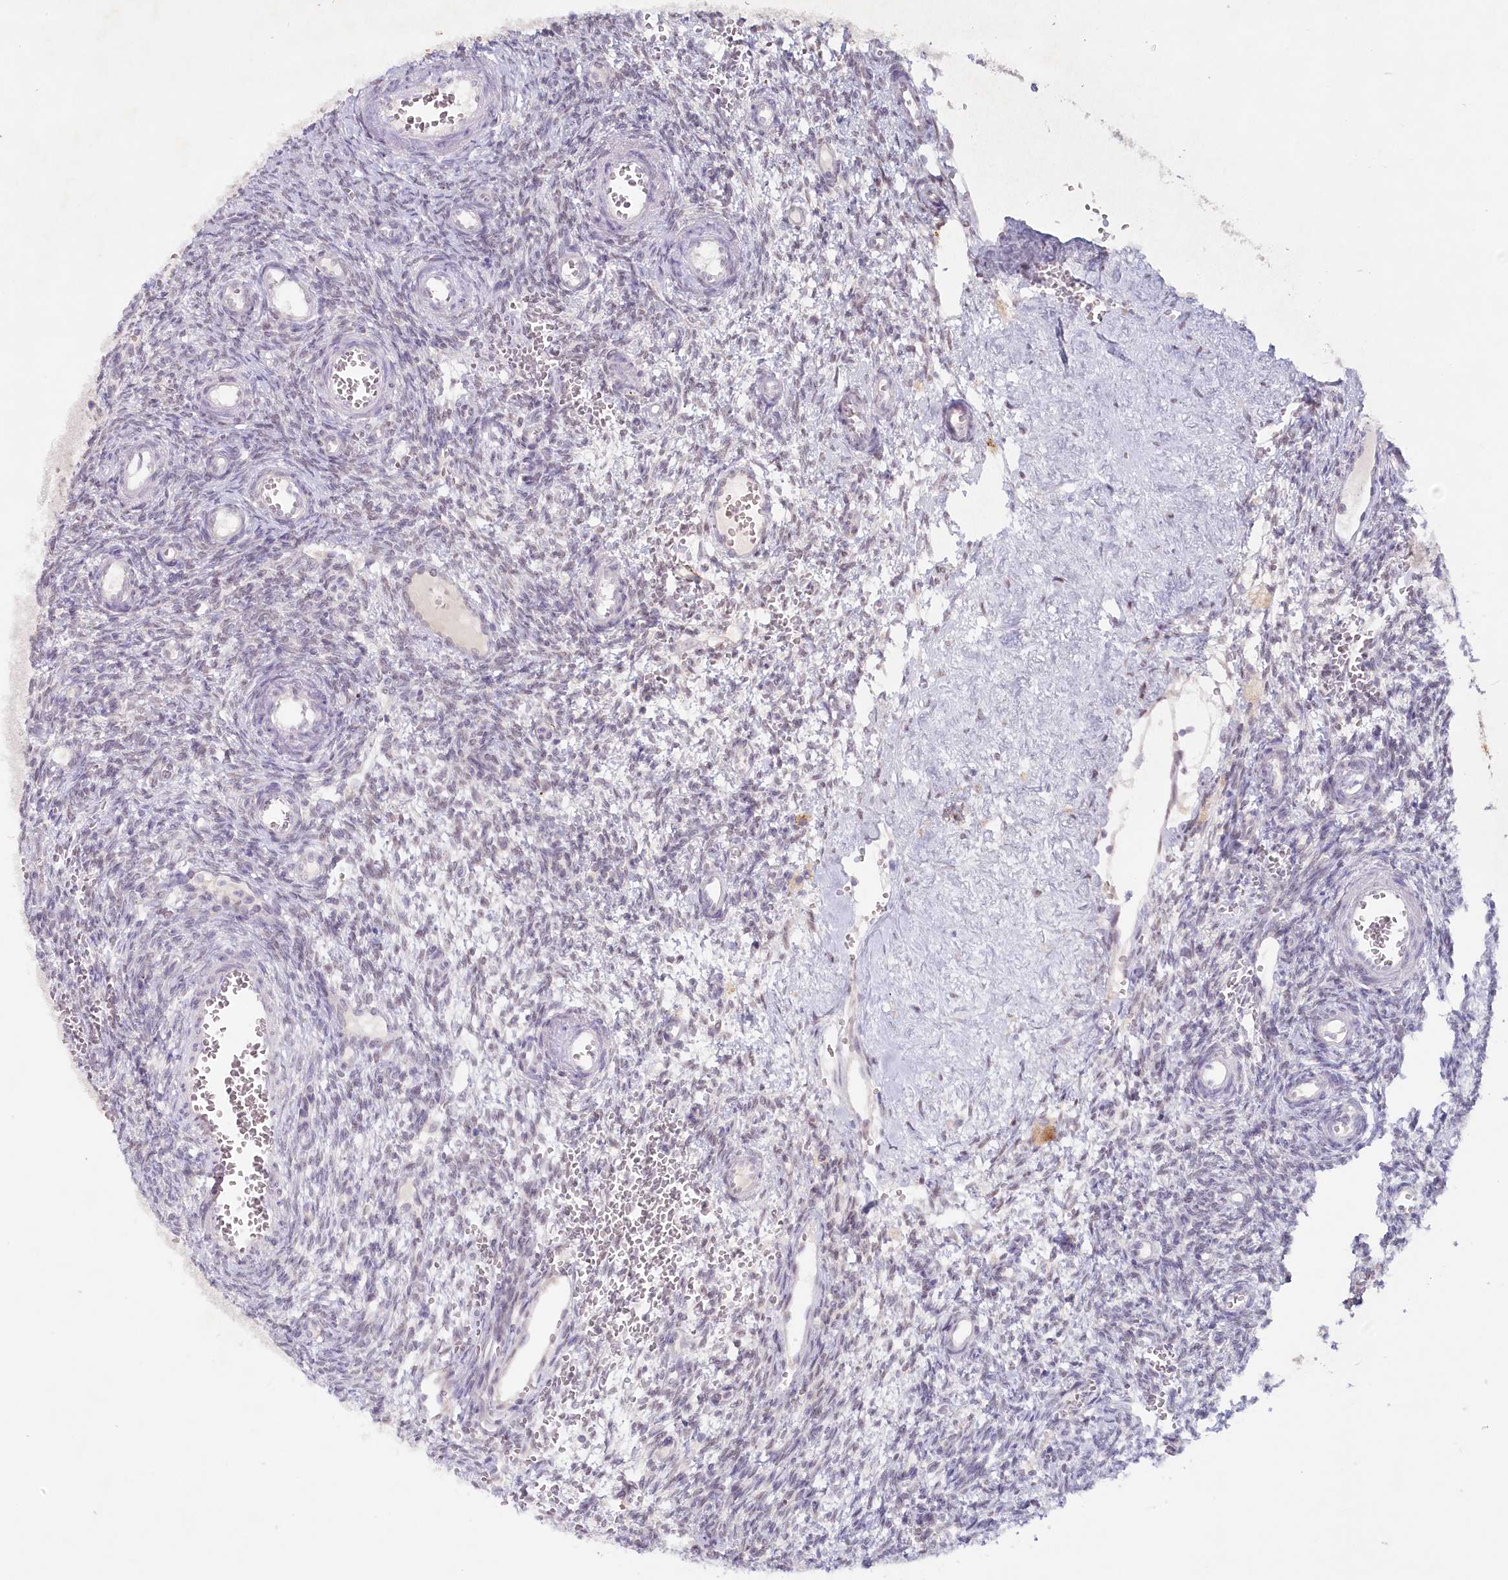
{"staining": {"intensity": "weak", "quantity": "<25%", "location": "nuclear"}, "tissue": "ovary", "cell_type": "Ovarian stroma cells", "image_type": "normal", "snomed": [{"axis": "morphology", "description": "Normal tissue, NOS"}, {"axis": "topography", "description": "Ovary"}], "caption": "Immunohistochemical staining of normal human ovary reveals no significant expression in ovarian stroma cells.", "gene": "PSAPL1", "patient": {"sex": "female", "age": 39}}